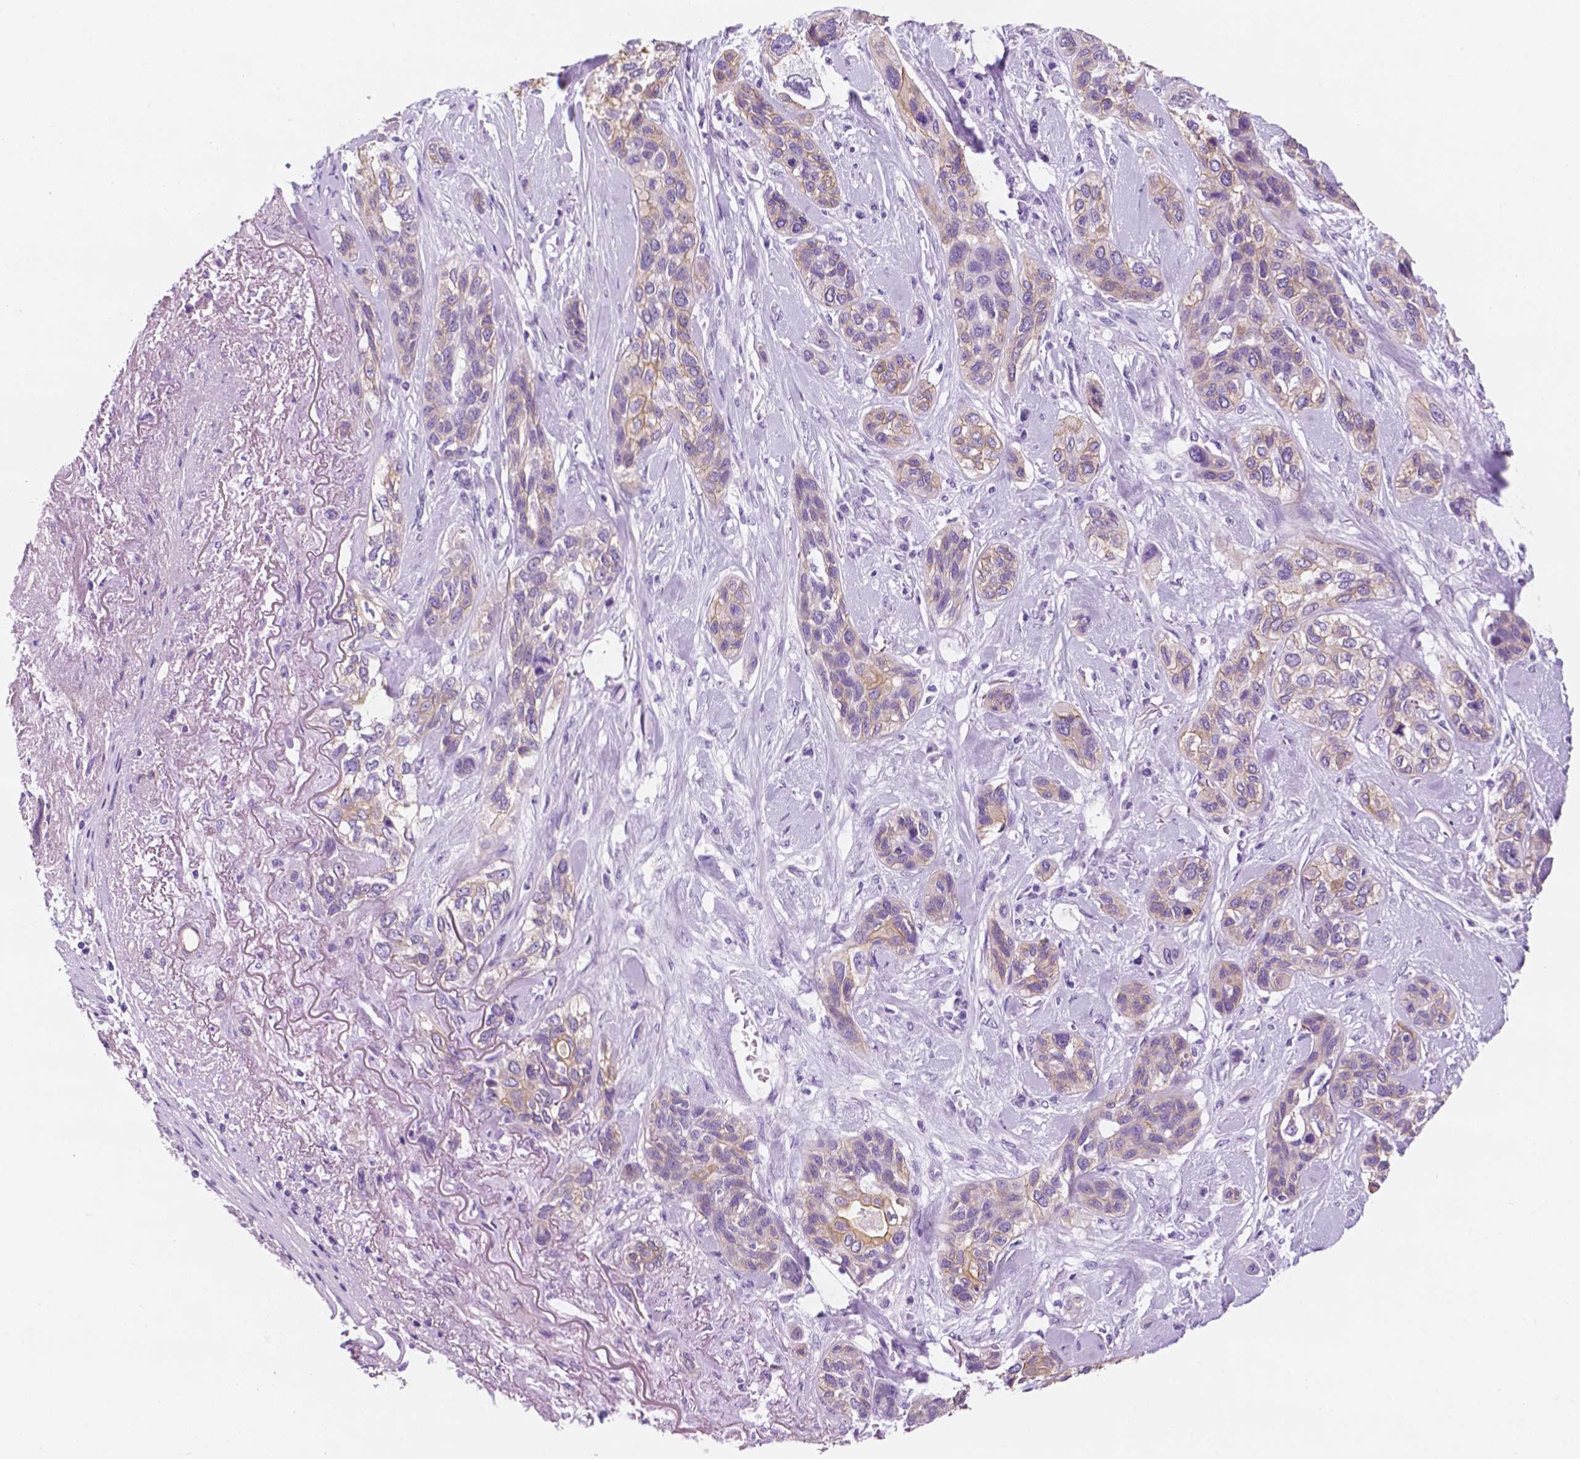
{"staining": {"intensity": "weak", "quantity": "25%-75%", "location": "cytoplasmic/membranous"}, "tissue": "lung cancer", "cell_type": "Tumor cells", "image_type": "cancer", "snomed": [{"axis": "morphology", "description": "Squamous cell carcinoma, NOS"}, {"axis": "topography", "description": "Lung"}], "caption": "Squamous cell carcinoma (lung) stained with immunohistochemistry shows weak cytoplasmic/membranous staining in approximately 25%-75% of tumor cells.", "gene": "PPL", "patient": {"sex": "female", "age": 70}}